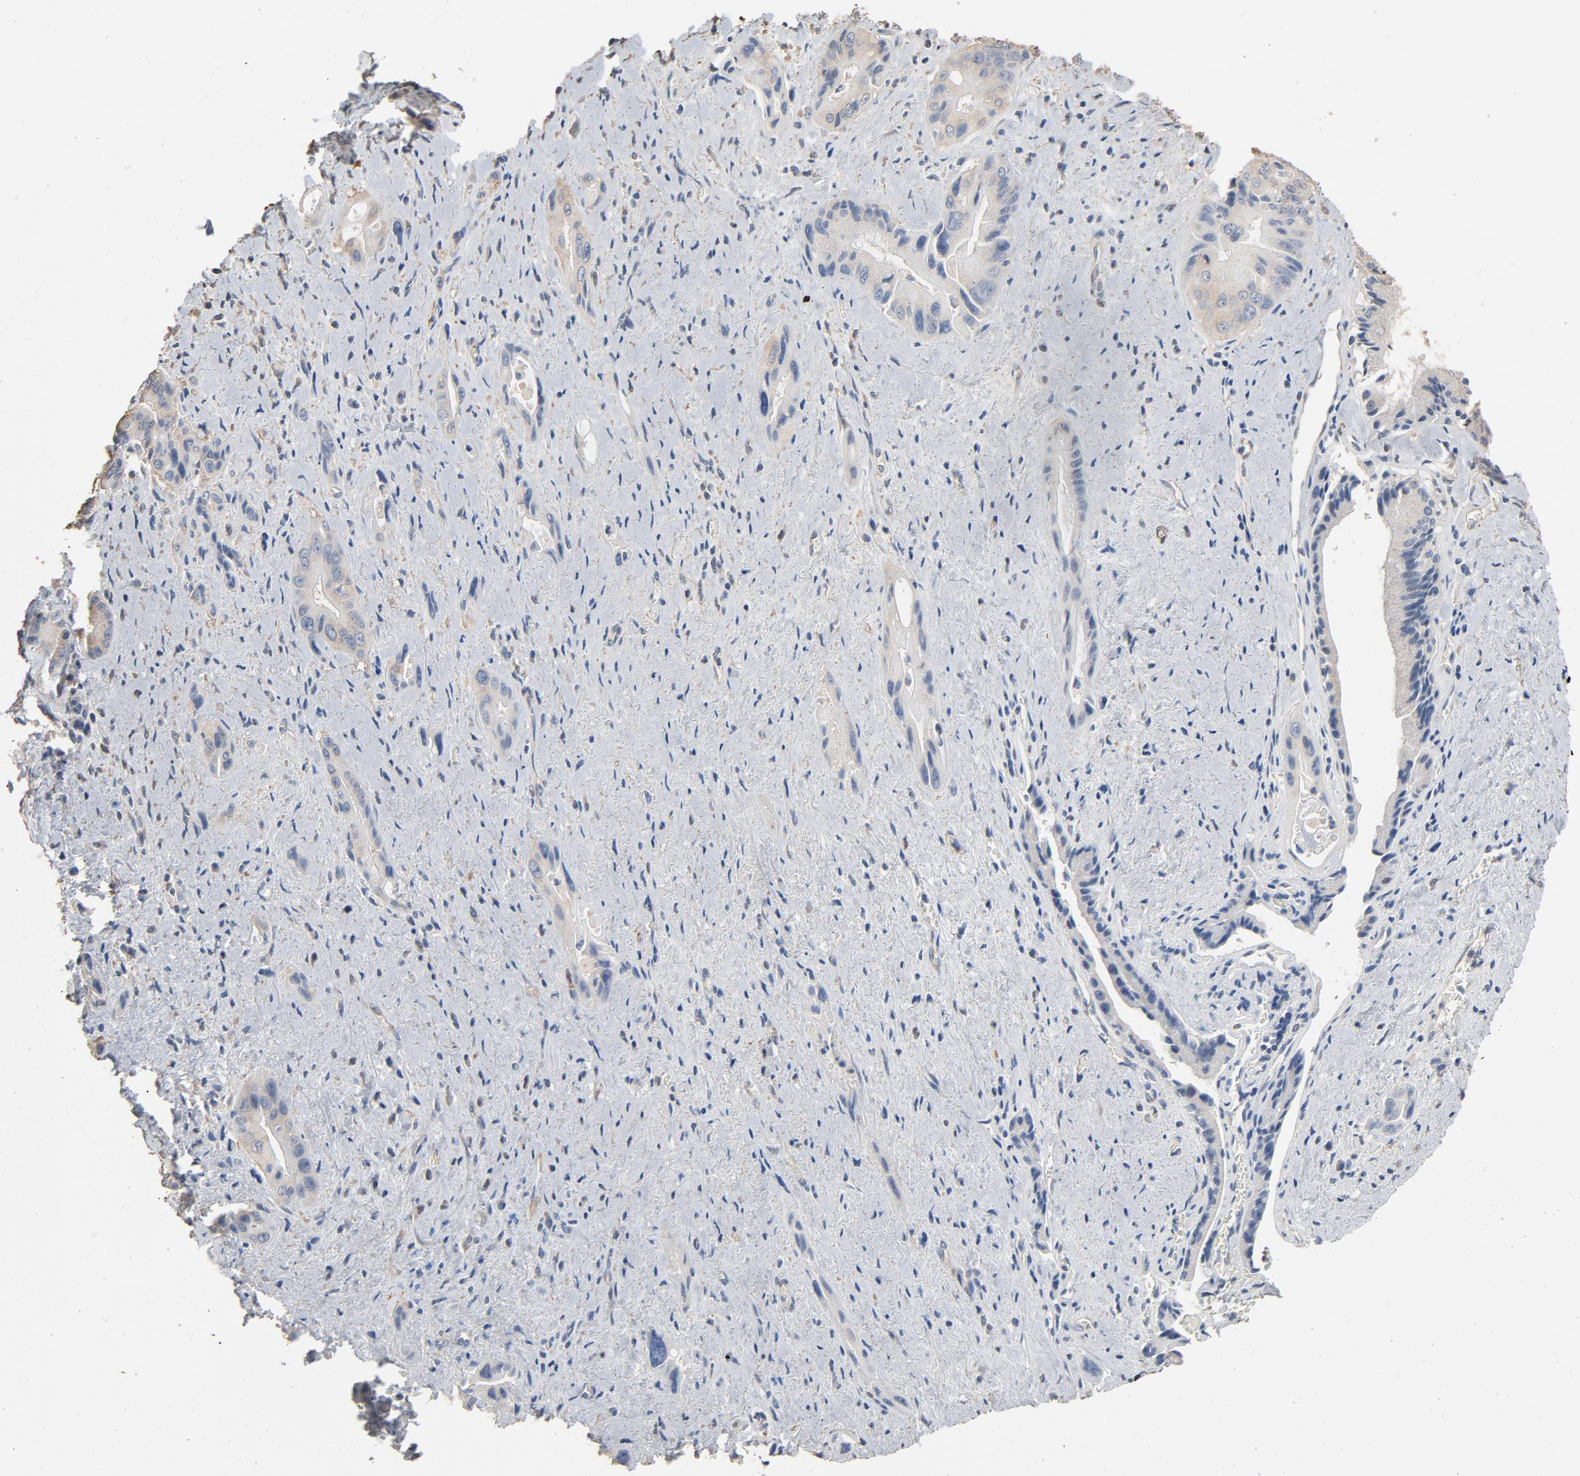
{"staining": {"intensity": "weak", "quantity": ">75%", "location": "cytoplasmic/membranous"}, "tissue": "pancreatic cancer", "cell_type": "Tumor cells", "image_type": "cancer", "snomed": [{"axis": "morphology", "description": "Adenocarcinoma, NOS"}, {"axis": "topography", "description": "Pancreas"}], "caption": "Brown immunohistochemical staining in adenocarcinoma (pancreatic) displays weak cytoplasmic/membranous expression in approximately >75% of tumor cells.", "gene": "SOX6", "patient": {"sex": "male", "age": 77}}